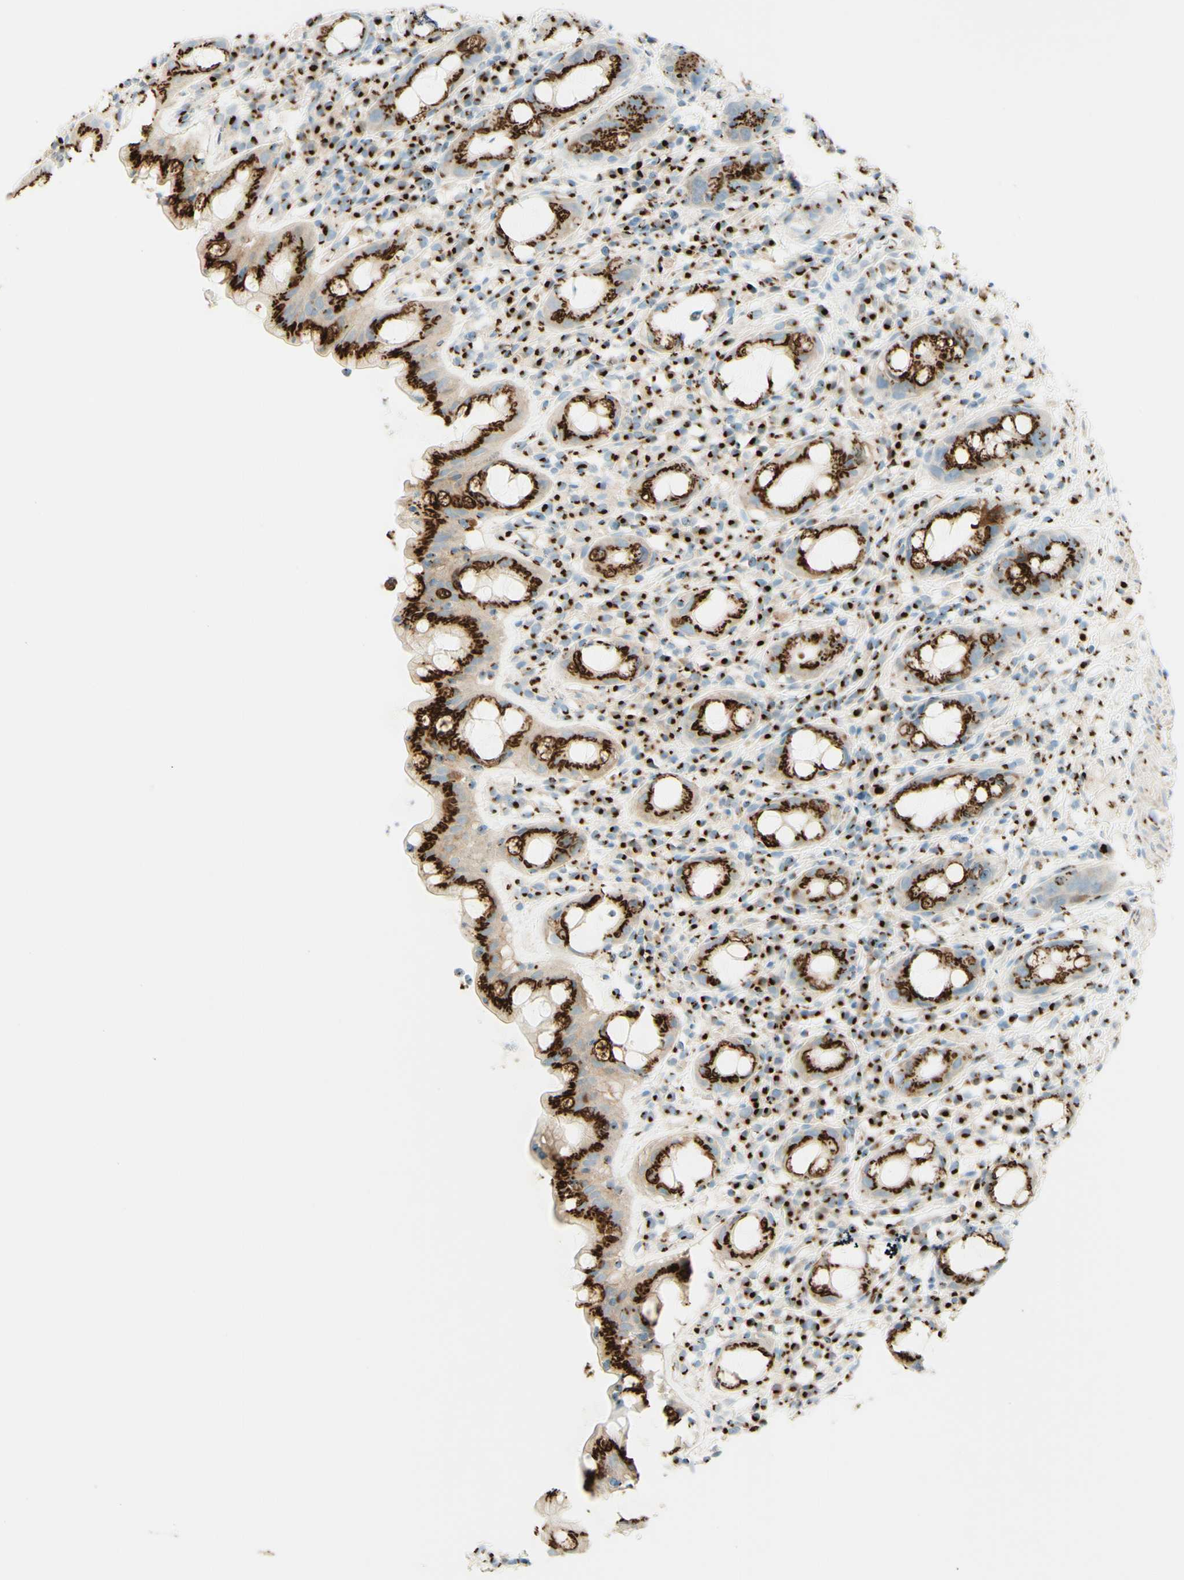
{"staining": {"intensity": "strong", "quantity": ">75%", "location": "cytoplasmic/membranous"}, "tissue": "rectum", "cell_type": "Glandular cells", "image_type": "normal", "snomed": [{"axis": "morphology", "description": "Normal tissue, NOS"}, {"axis": "topography", "description": "Rectum"}], "caption": "Protein expression analysis of normal rectum displays strong cytoplasmic/membranous expression in approximately >75% of glandular cells.", "gene": "GOLGB1", "patient": {"sex": "male", "age": 44}}